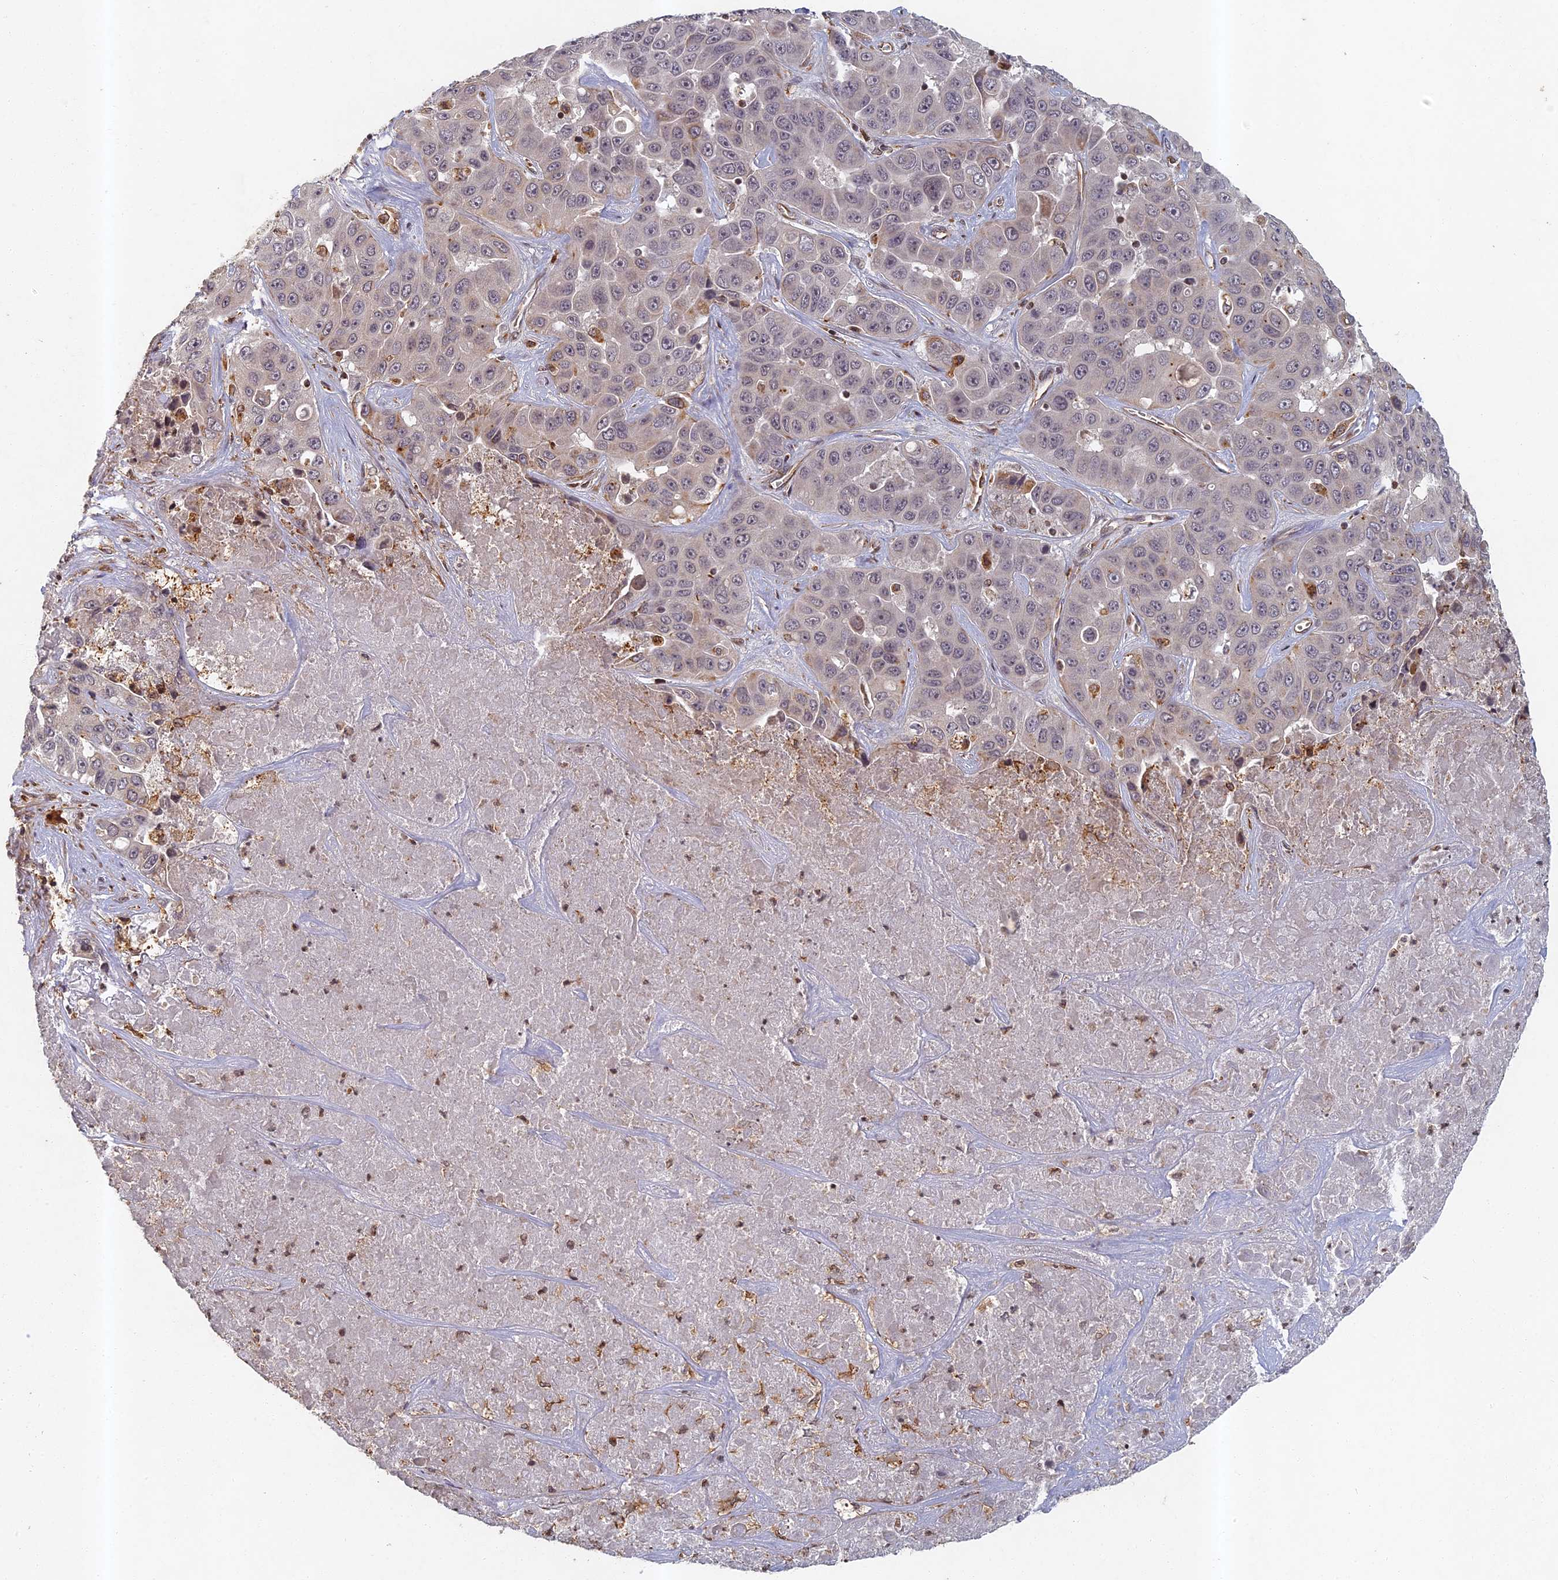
{"staining": {"intensity": "negative", "quantity": "none", "location": "none"}, "tissue": "liver cancer", "cell_type": "Tumor cells", "image_type": "cancer", "snomed": [{"axis": "morphology", "description": "Cholangiocarcinoma"}, {"axis": "topography", "description": "Liver"}], "caption": "This is an immunohistochemistry (IHC) histopathology image of human liver cancer. There is no staining in tumor cells.", "gene": "ABCB10", "patient": {"sex": "female", "age": 52}}